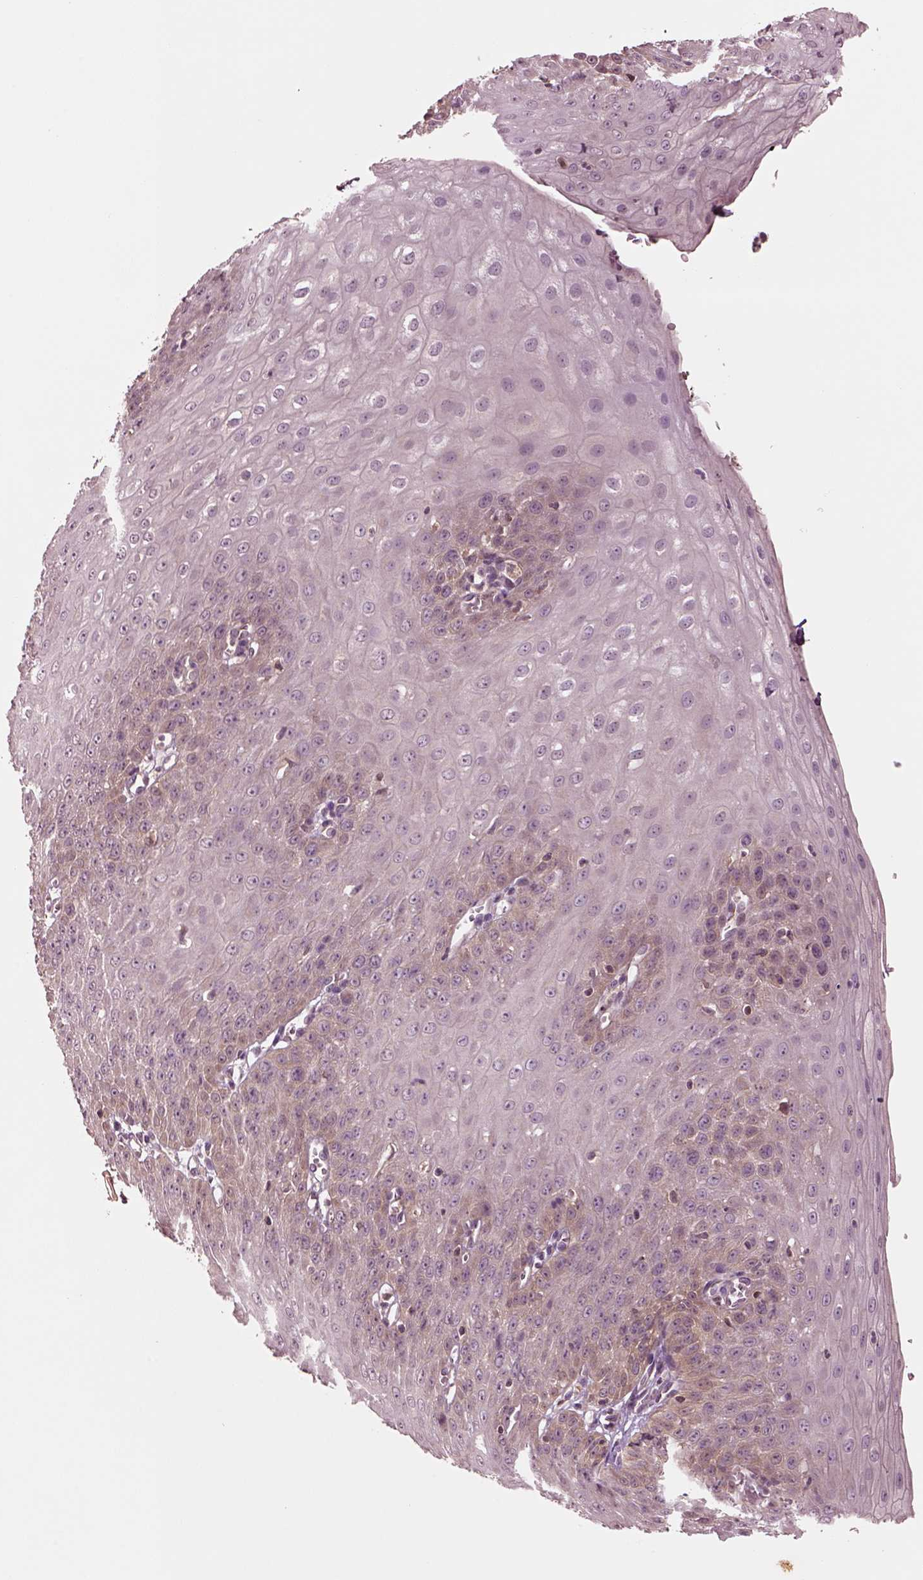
{"staining": {"intensity": "weak", "quantity": "25%-75%", "location": "cytoplasmic/membranous"}, "tissue": "esophagus", "cell_type": "Squamous epithelial cells", "image_type": "normal", "snomed": [{"axis": "morphology", "description": "Normal tissue, NOS"}, {"axis": "topography", "description": "Esophagus"}], "caption": "IHC micrograph of benign esophagus stained for a protein (brown), which demonstrates low levels of weak cytoplasmic/membranous positivity in approximately 25%-75% of squamous epithelial cells.", "gene": "MTHFS", "patient": {"sex": "male", "age": 71}}